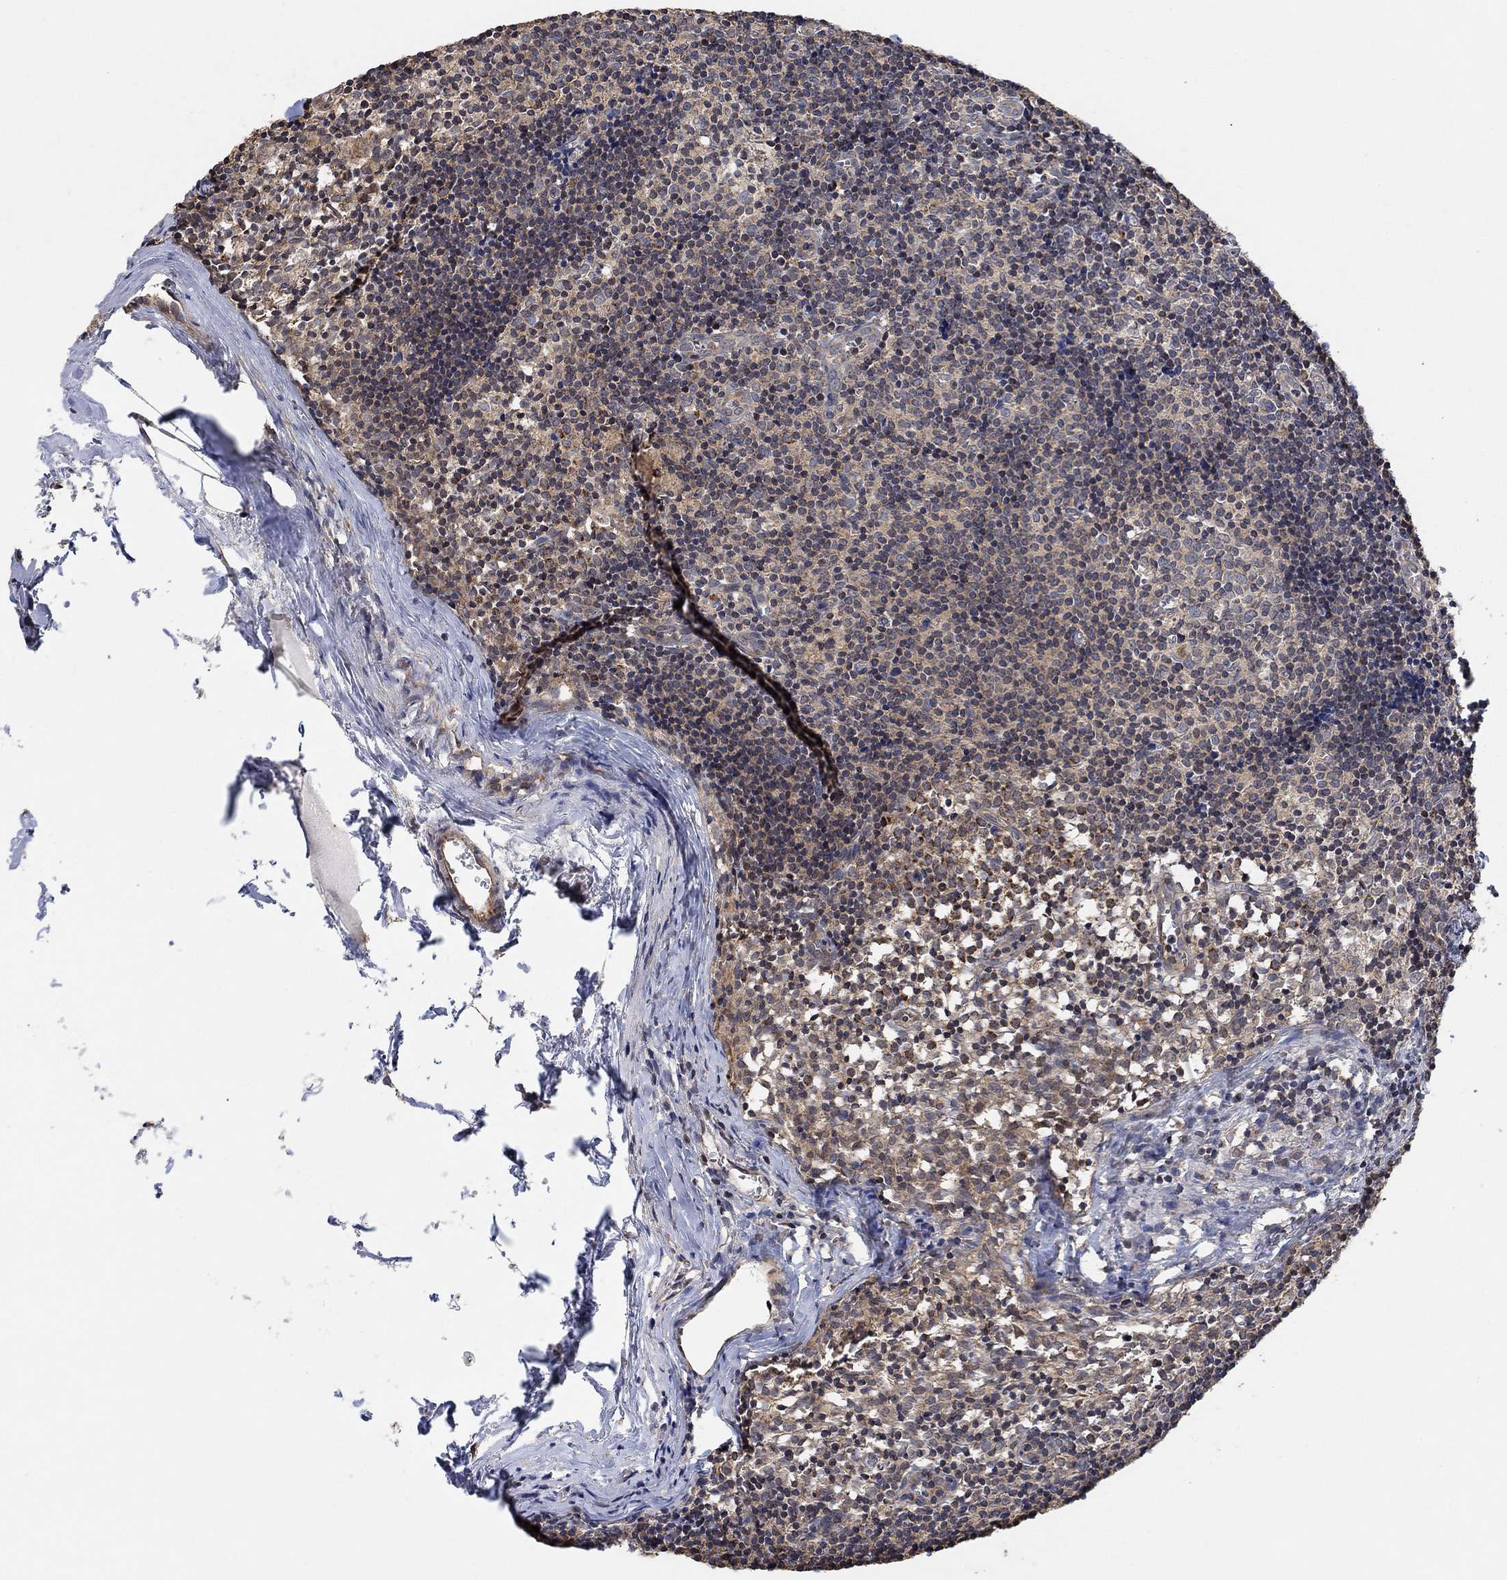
{"staining": {"intensity": "weak", "quantity": ">75%", "location": "cytoplasmic/membranous"}, "tissue": "lymph node", "cell_type": "Germinal center cells", "image_type": "normal", "snomed": [{"axis": "morphology", "description": "Normal tissue, NOS"}, {"axis": "topography", "description": "Lymph node"}], "caption": "Immunohistochemistry (IHC) (DAB) staining of benign human lymph node exhibits weak cytoplasmic/membranous protein staining in about >75% of germinal center cells.", "gene": "UNC5B", "patient": {"sex": "female", "age": 52}}